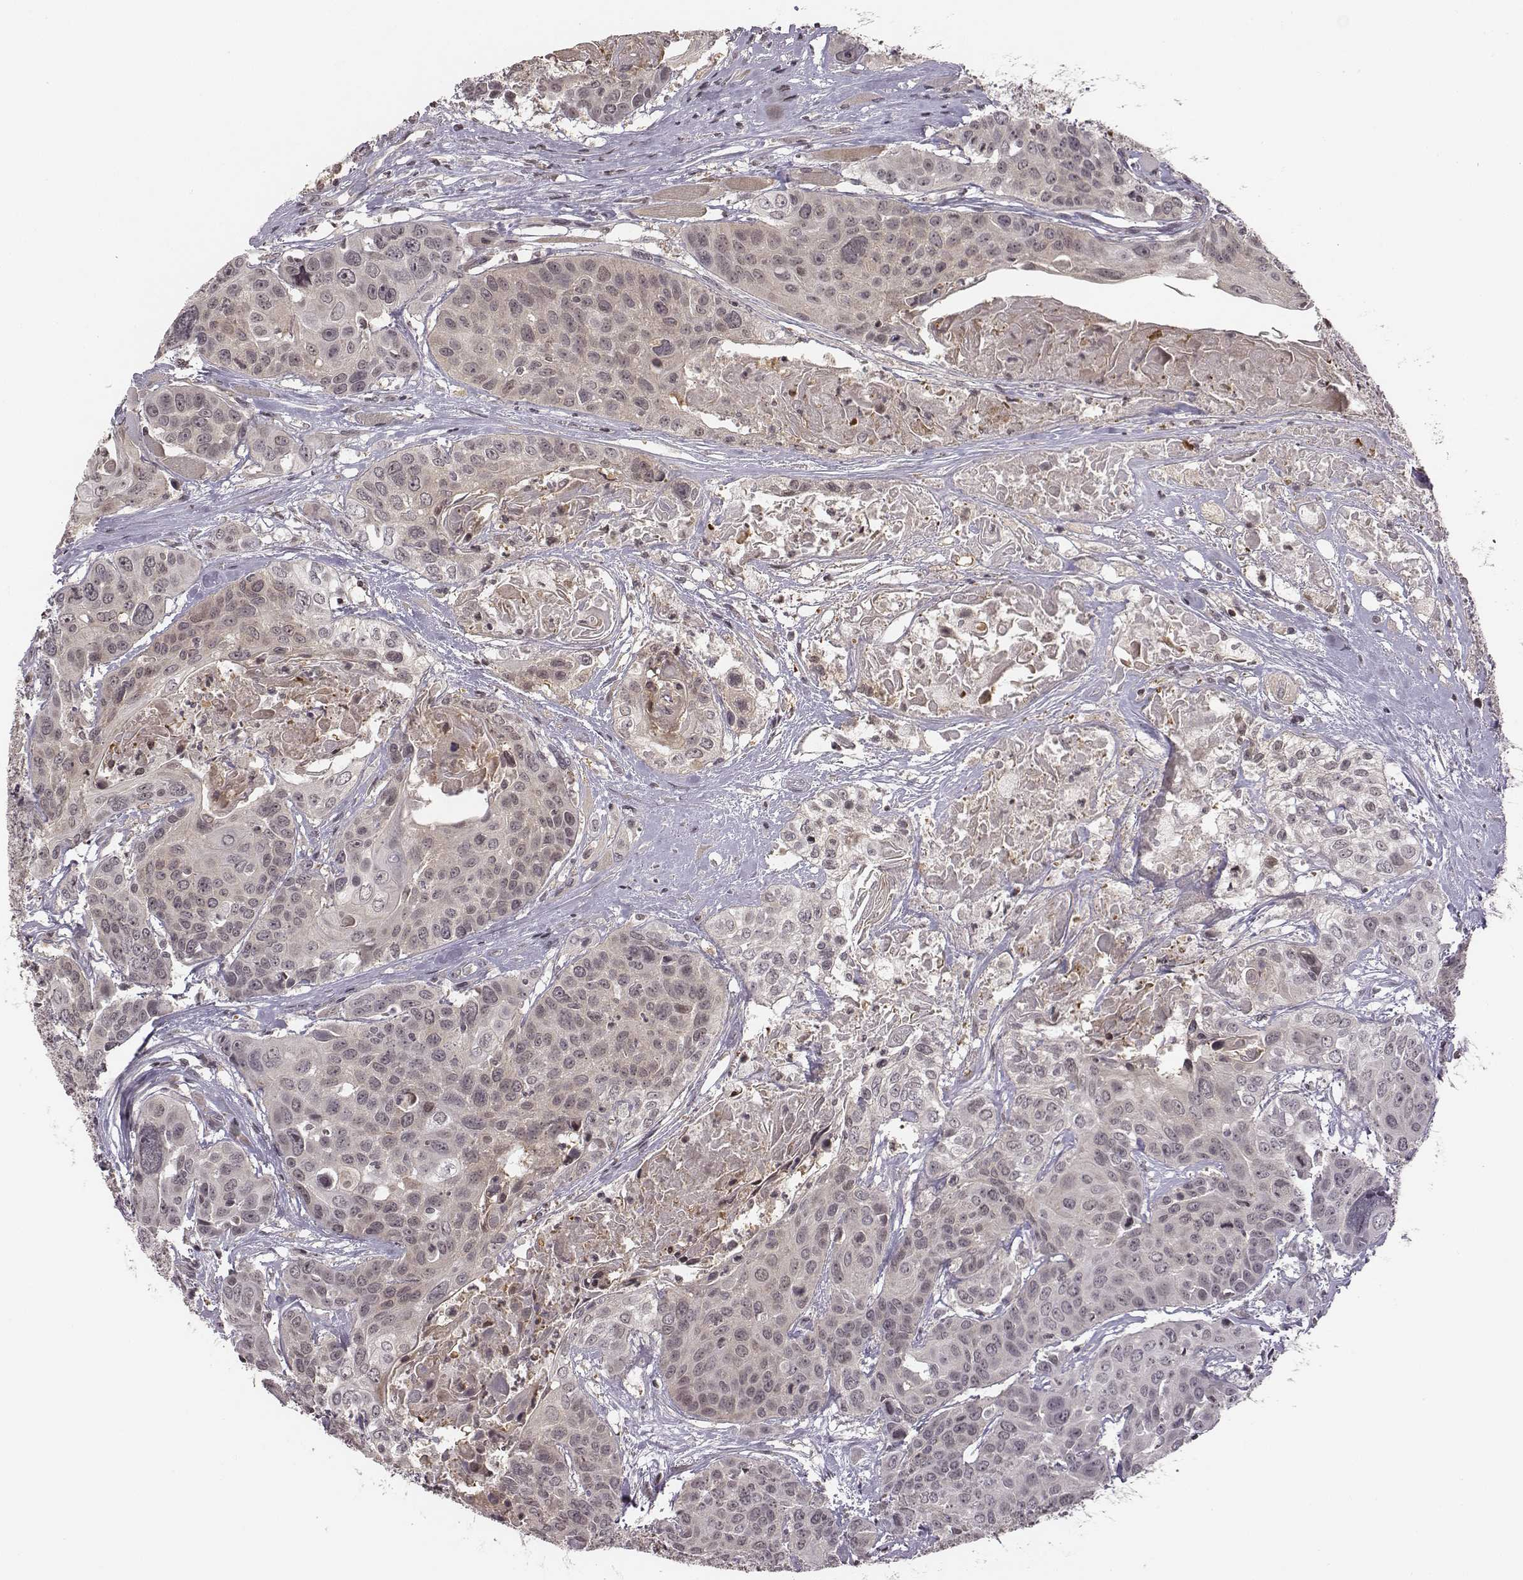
{"staining": {"intensity": "negative", "quantity": "none", "location": "none"}, "tissue": "head and neck cancer", "cell_type": "Tumor cells", "image_type": "cancer", "snomed": [{"axis": "morphology", "description": "Squamous cell carcinoma, NOS"}, {"axis": "topography", "description": "Oral tissue"}, {"axis": "topography", "description": "Head-Neck"}], "caption": "Immunohistochemical staining of head and neck squamous cell carcinoma reveals no significant positivity in tumor cells.", "gene": "GRM4", "patient": {"sex": "male", "age": 56}}